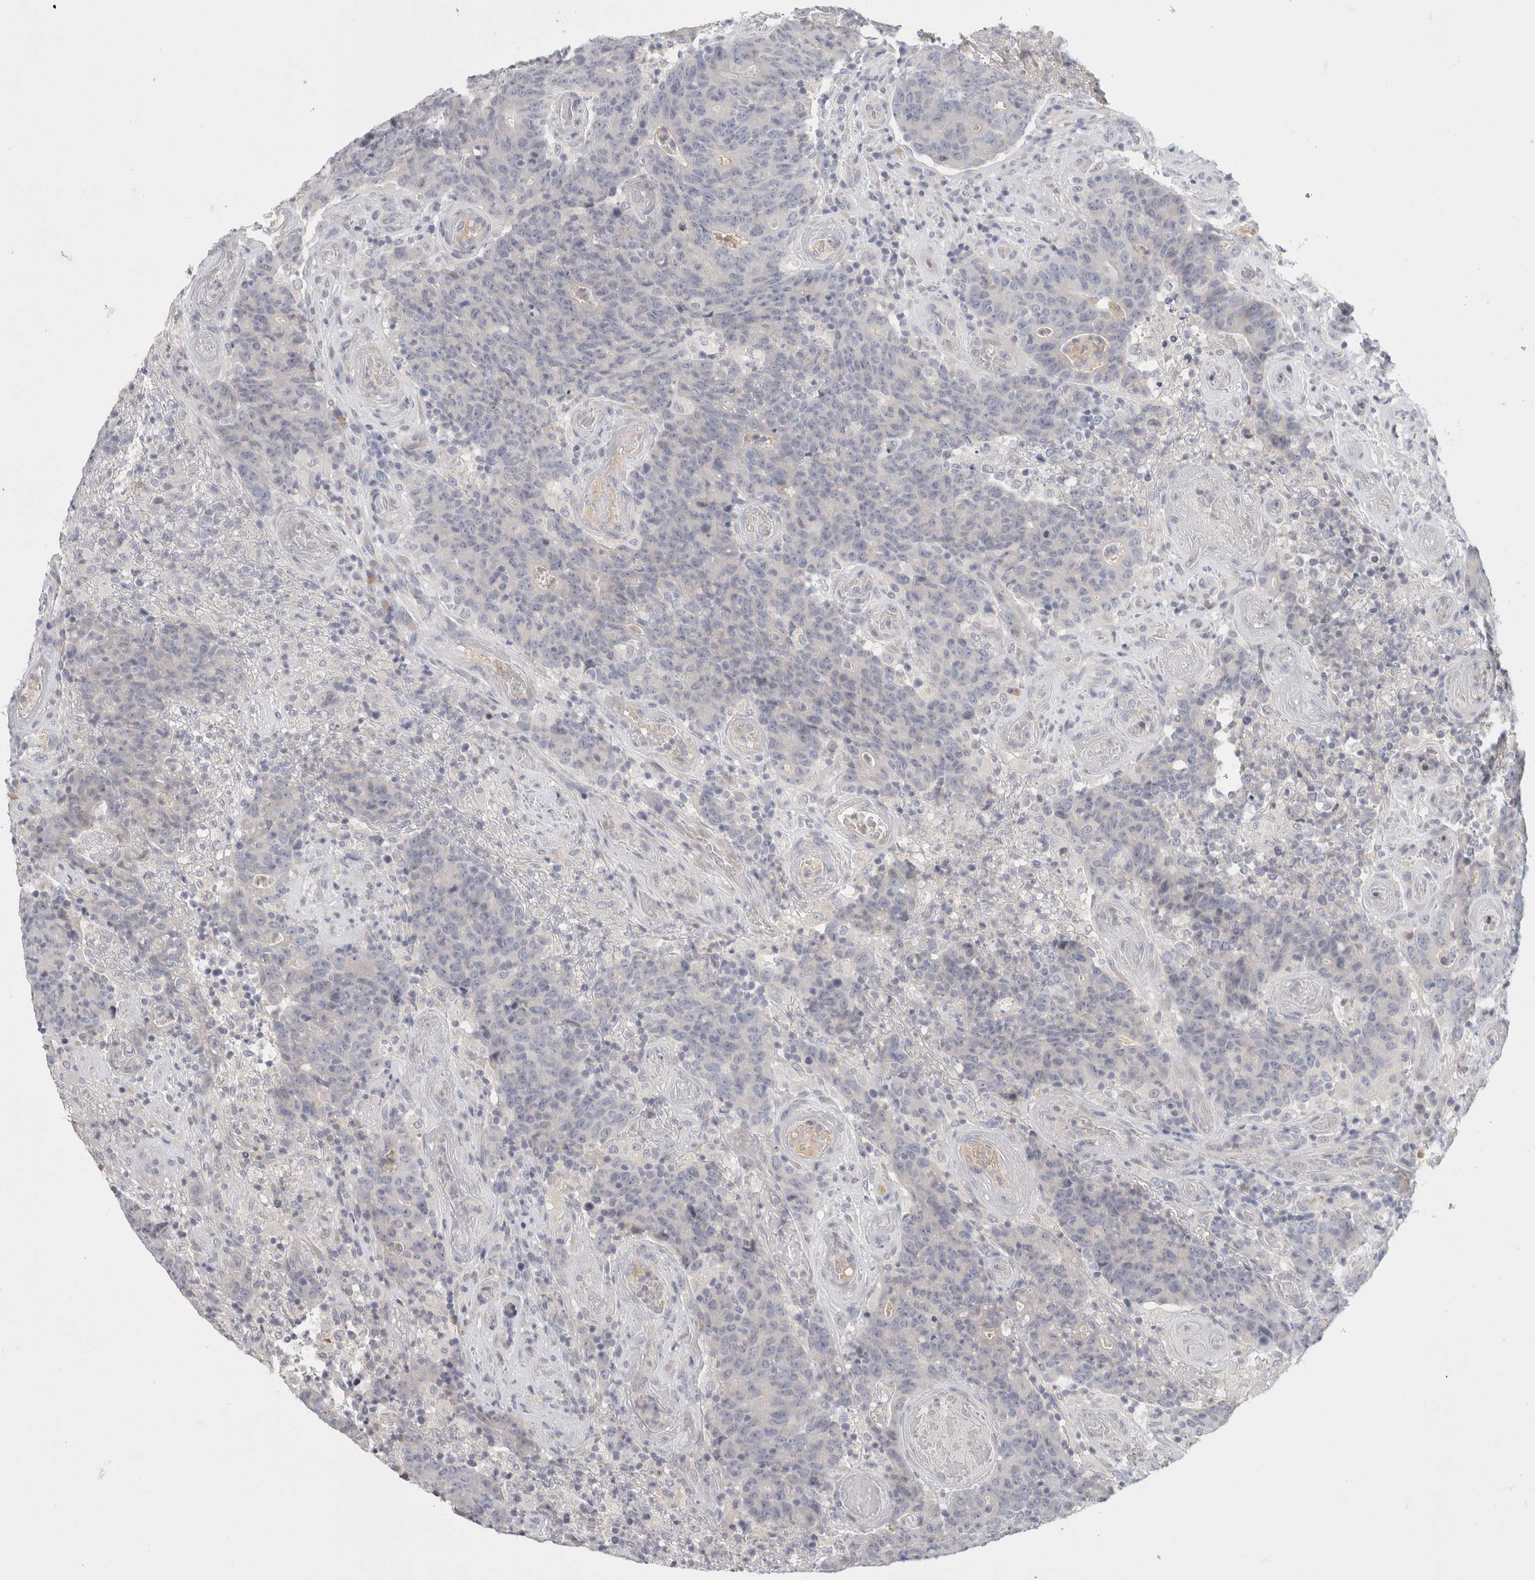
{"staining": {"intensity": "negative", "quantity": "none", "location": "none"}, "tissue": "colorectal cancer", "cell_type": "Tumor cells", "image_type": "cancer", "snomed": [{"axis": "morphology", "description": "Normal tissue, NOS"}, {"axis": "morphology", "description": "Adenocarcinoma, NOS"}, {"axis": "topography", "description": "Colon"}], "caption": "A high-resolution micrograph shows immunohistochemistry (IHC) staining of colorectal cancer (adenocarcinoma), which displays no significant positivity in tumor cells. Brightfield microscopy of immunohistochemistry (IHC) stained with DAB (3,3'-diaminobenzidine) (brown) and hematoxylin (blue), captured at high magnification.", "gene": "STK31", "patient": {"sex": "female", "age": 75}}